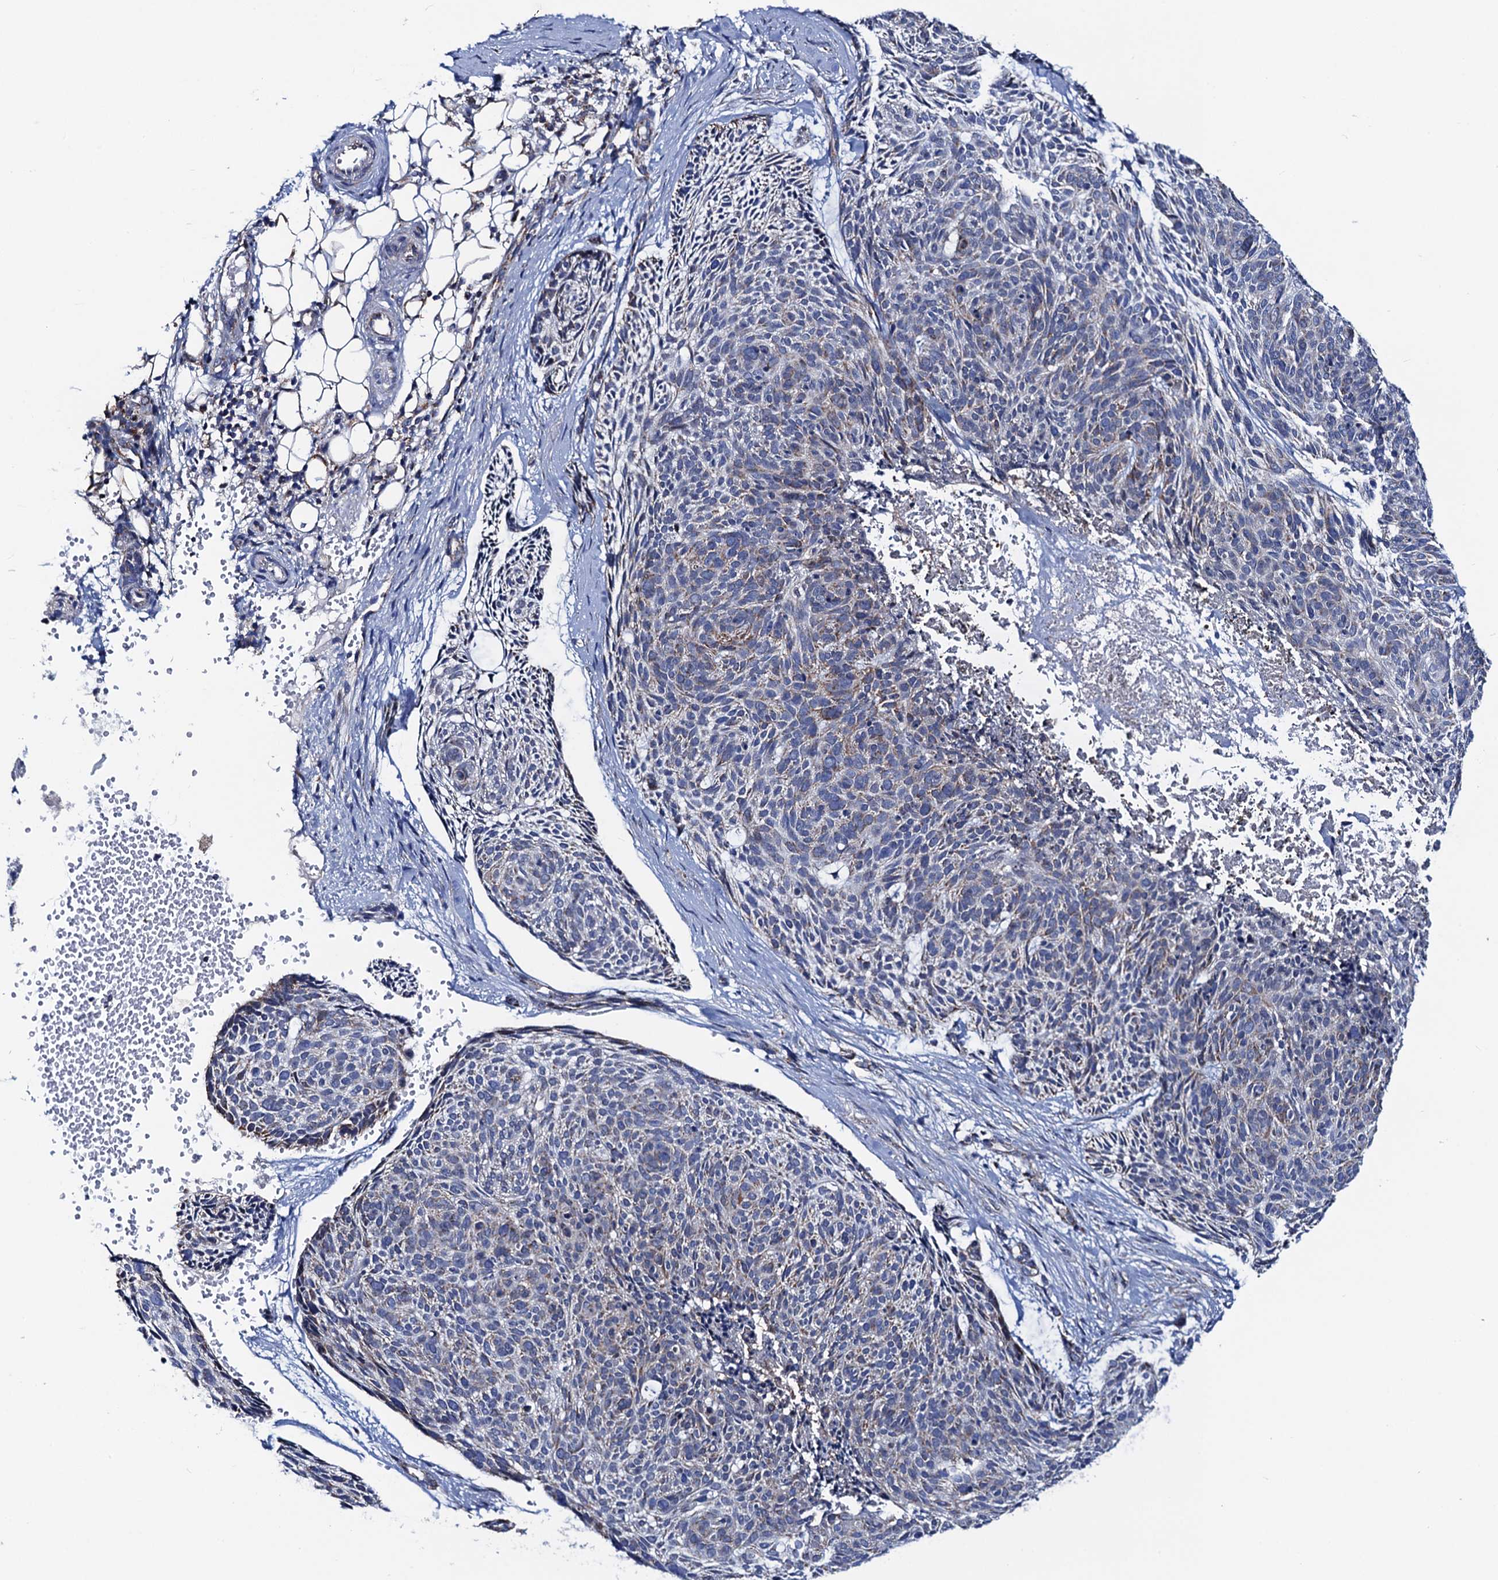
{"staining": {"intensity": "negative", "quantity": "none", "location": "none"}, "tissue": "skin cancer", "cell_type": "Tumor cells", "image_type": "cancer", "snomed": [{"axis": "morphology", "description": "Normal tissue, NOS"}, {"axis": "morphology", "description": "Basal cell carcinoma"}, {"axis": "topography", "description": "Skin"}], "caption": "Tumor cells show no significant staining in skin cancer (basal cell carcinoma). Brightfield microscopy of immunohistochemistry stained with DAB (3,3'-diaminobenzidine) (brown) and hematoxylin (blue), captured at high magnification.", "gene": "PTCD3", "patient": {"sex": "male", "age": 66}}